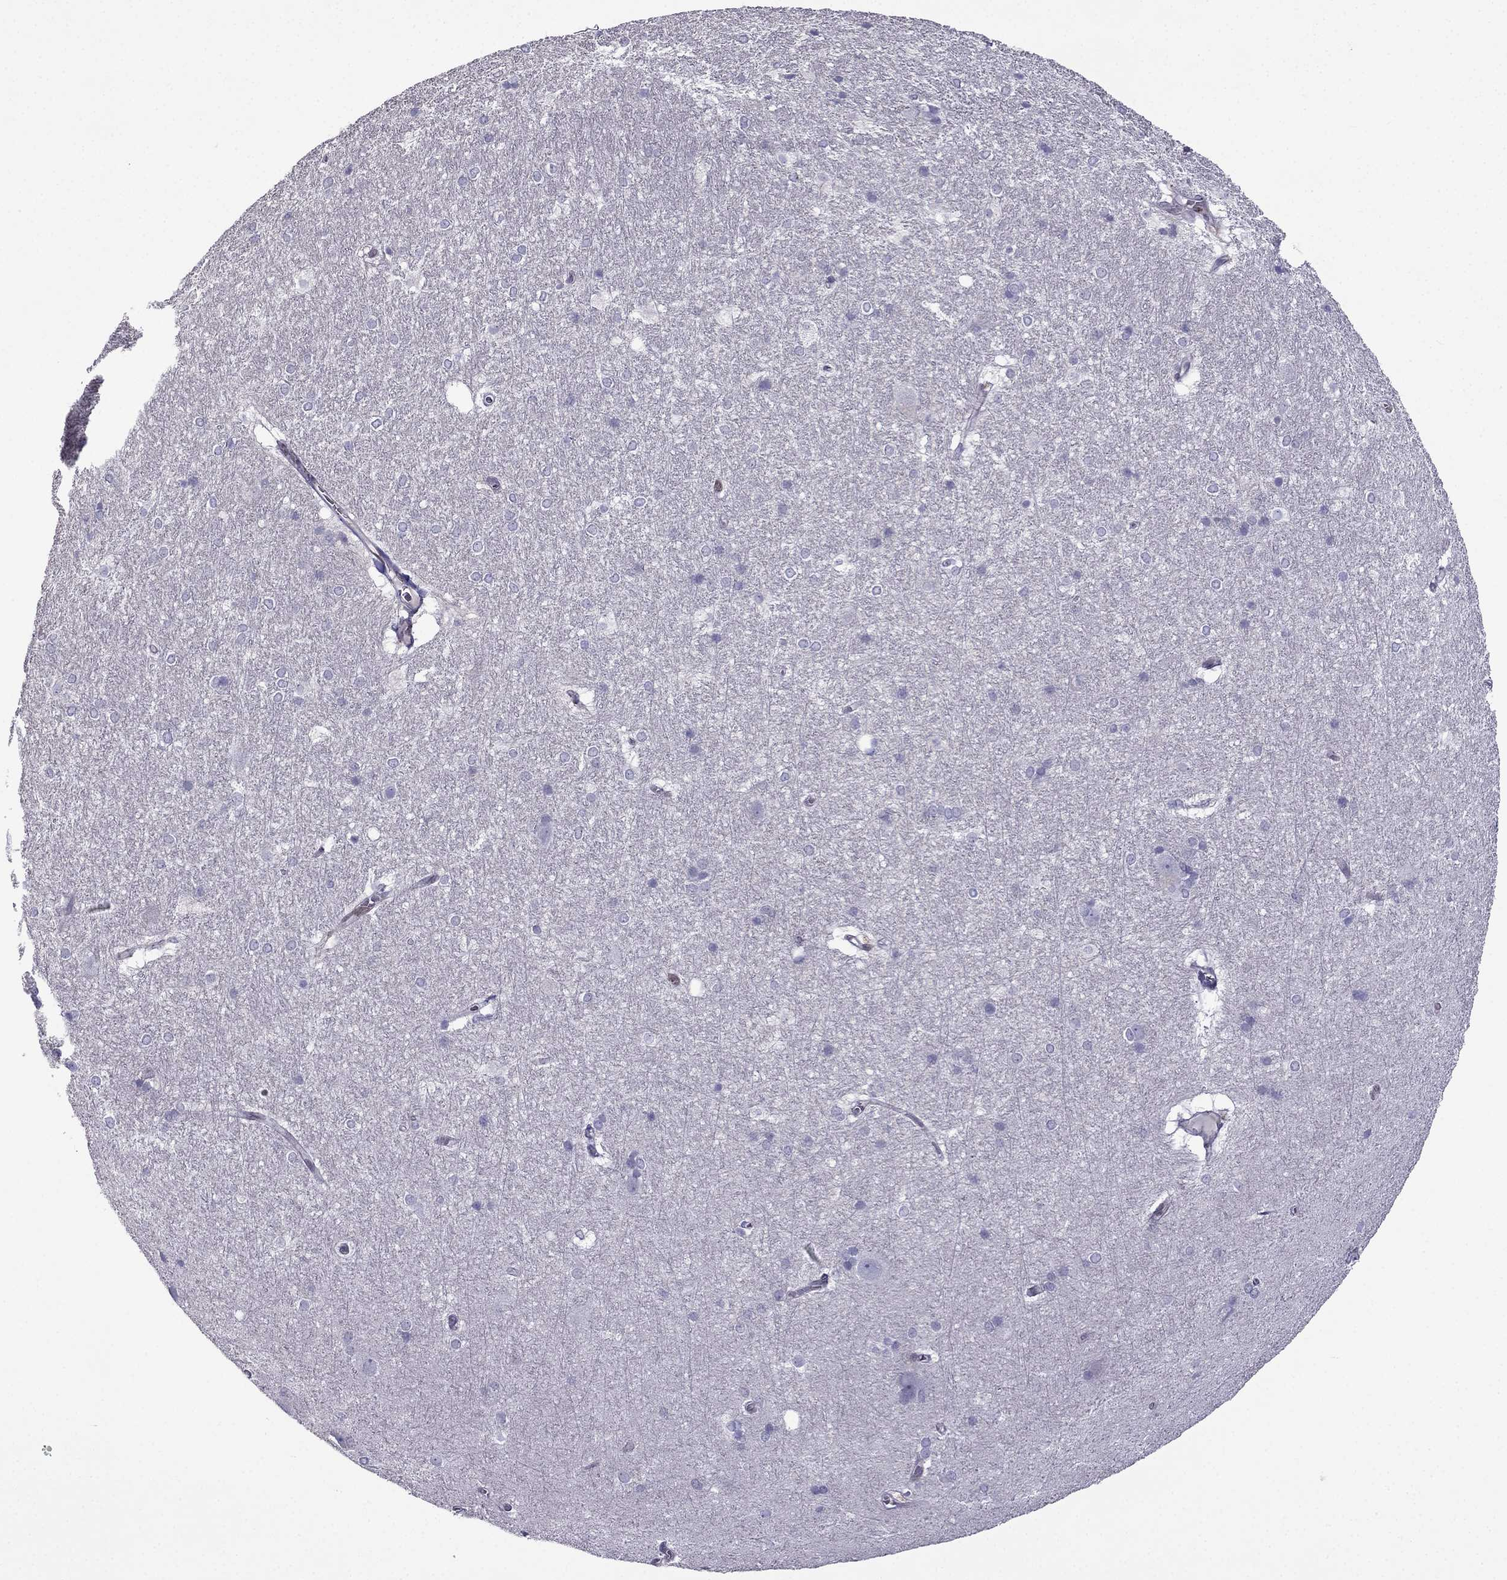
{"staining": {"intensity": "negative", "quantity": "none", "location": "none"}, "tissue": "hippocampus", "cell_type": "Glial cells", "image_type": "normal", "snomed": [{"axis": "morphology", "description": "Normal tissue, NOS"}, {"axis": "topography", "description": "Cerebral cortex"}, {"axis": "topography", "description": "Hippocampus"}], "caption": "The photomicrograph demonstrates no staining of glial cells in normal hippocampus.", "gene": "IKBIP", "patient": {"sex": "female", "age": 19}}